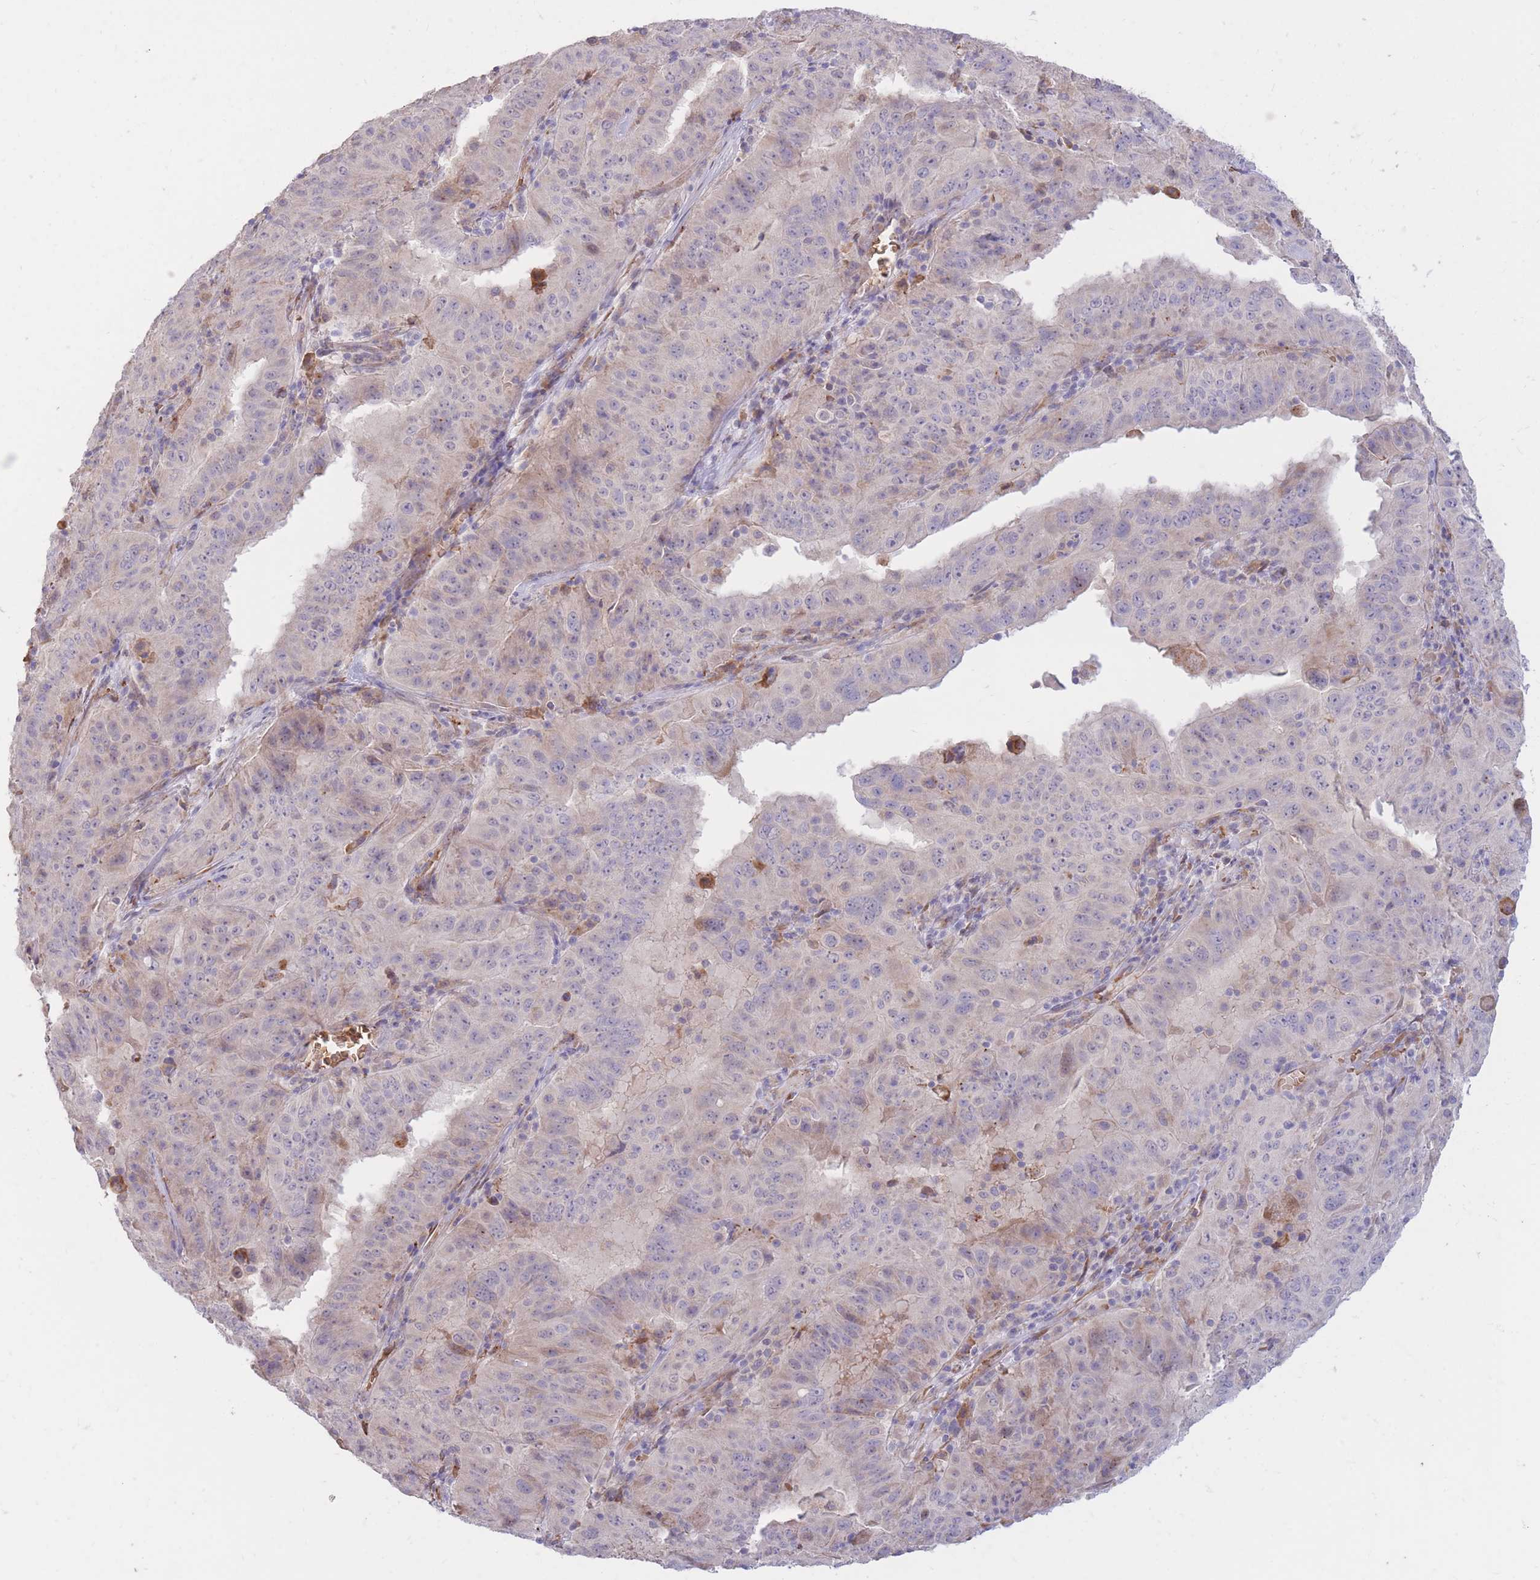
{"staining": {"intensity": "negative", "quantity": "none", "location": "none"}, "tissue": "pancreatic cancer", "cell_type": "Tumor cells", "image_type": "cancer", "snomed": [{"axis": "morphology", "description": "Adenocarcinoma, NOS"}, {"axis": "topography", "description": "Pancreas"}], "caption": "IHC histopathology image of human pancreatic adenocarcinoma stained for a protein (brown), which demonstrates no staining in tumor cells.", "gene": "ATP10D", "patient": {"sex": "male", "age": 63}}